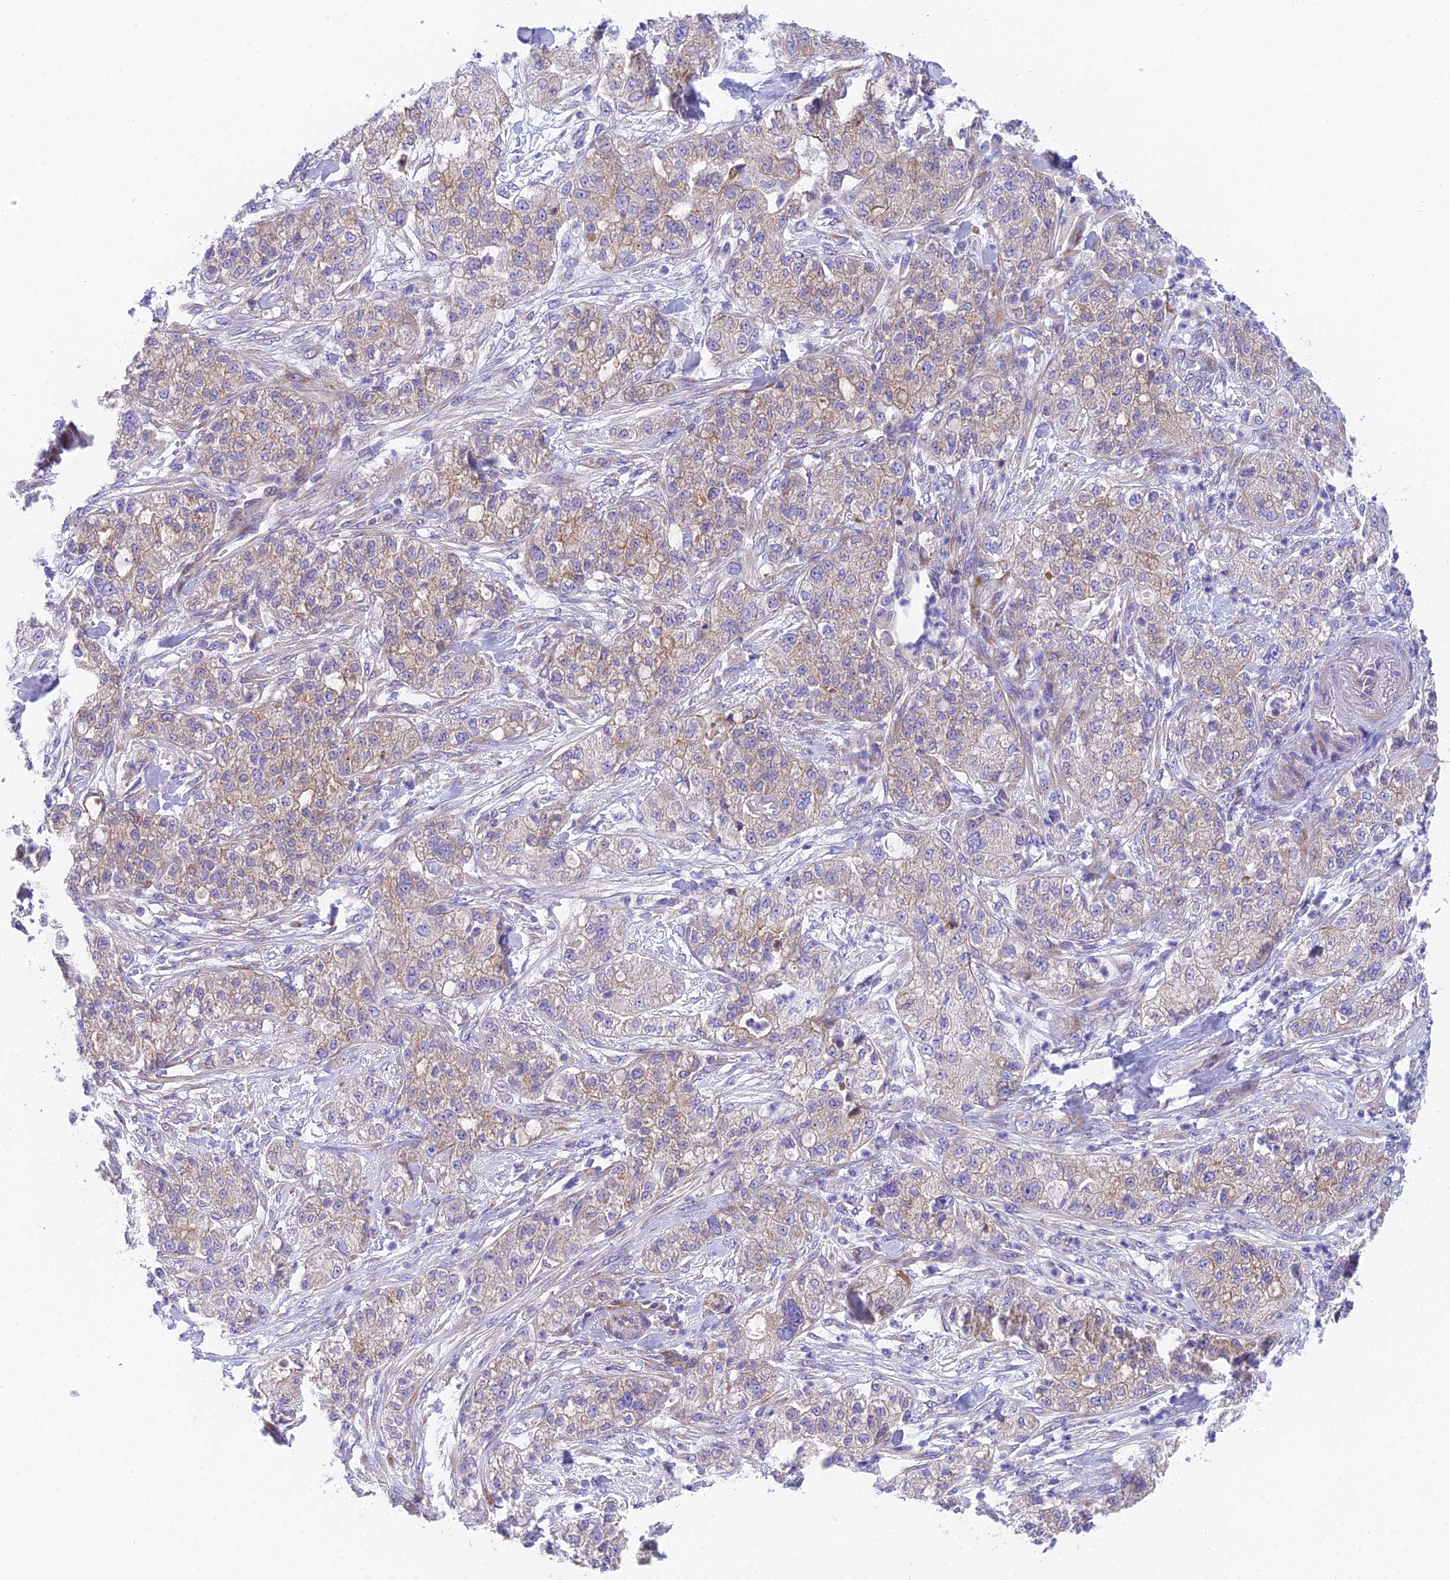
{"staining": {"intensity": "weak", "quantity": "<25%", "location": "cytoplasmic/membranous"}, "tissue": "pancreatic cancer", "cell_type": "Tumor cells", "image_type": "cancer", "snomed": [{"axis": "morphology", "description": "Adenocarcinoma, NOS"}, {"axis": "topography", "description": "Pancreas"}], "caption": "Photomicrograph shows no significant protein staining in tumor cells of pancreatic cancer.", "gene": "MVB12A", "patient": {"sex": "female", "age": 78}}